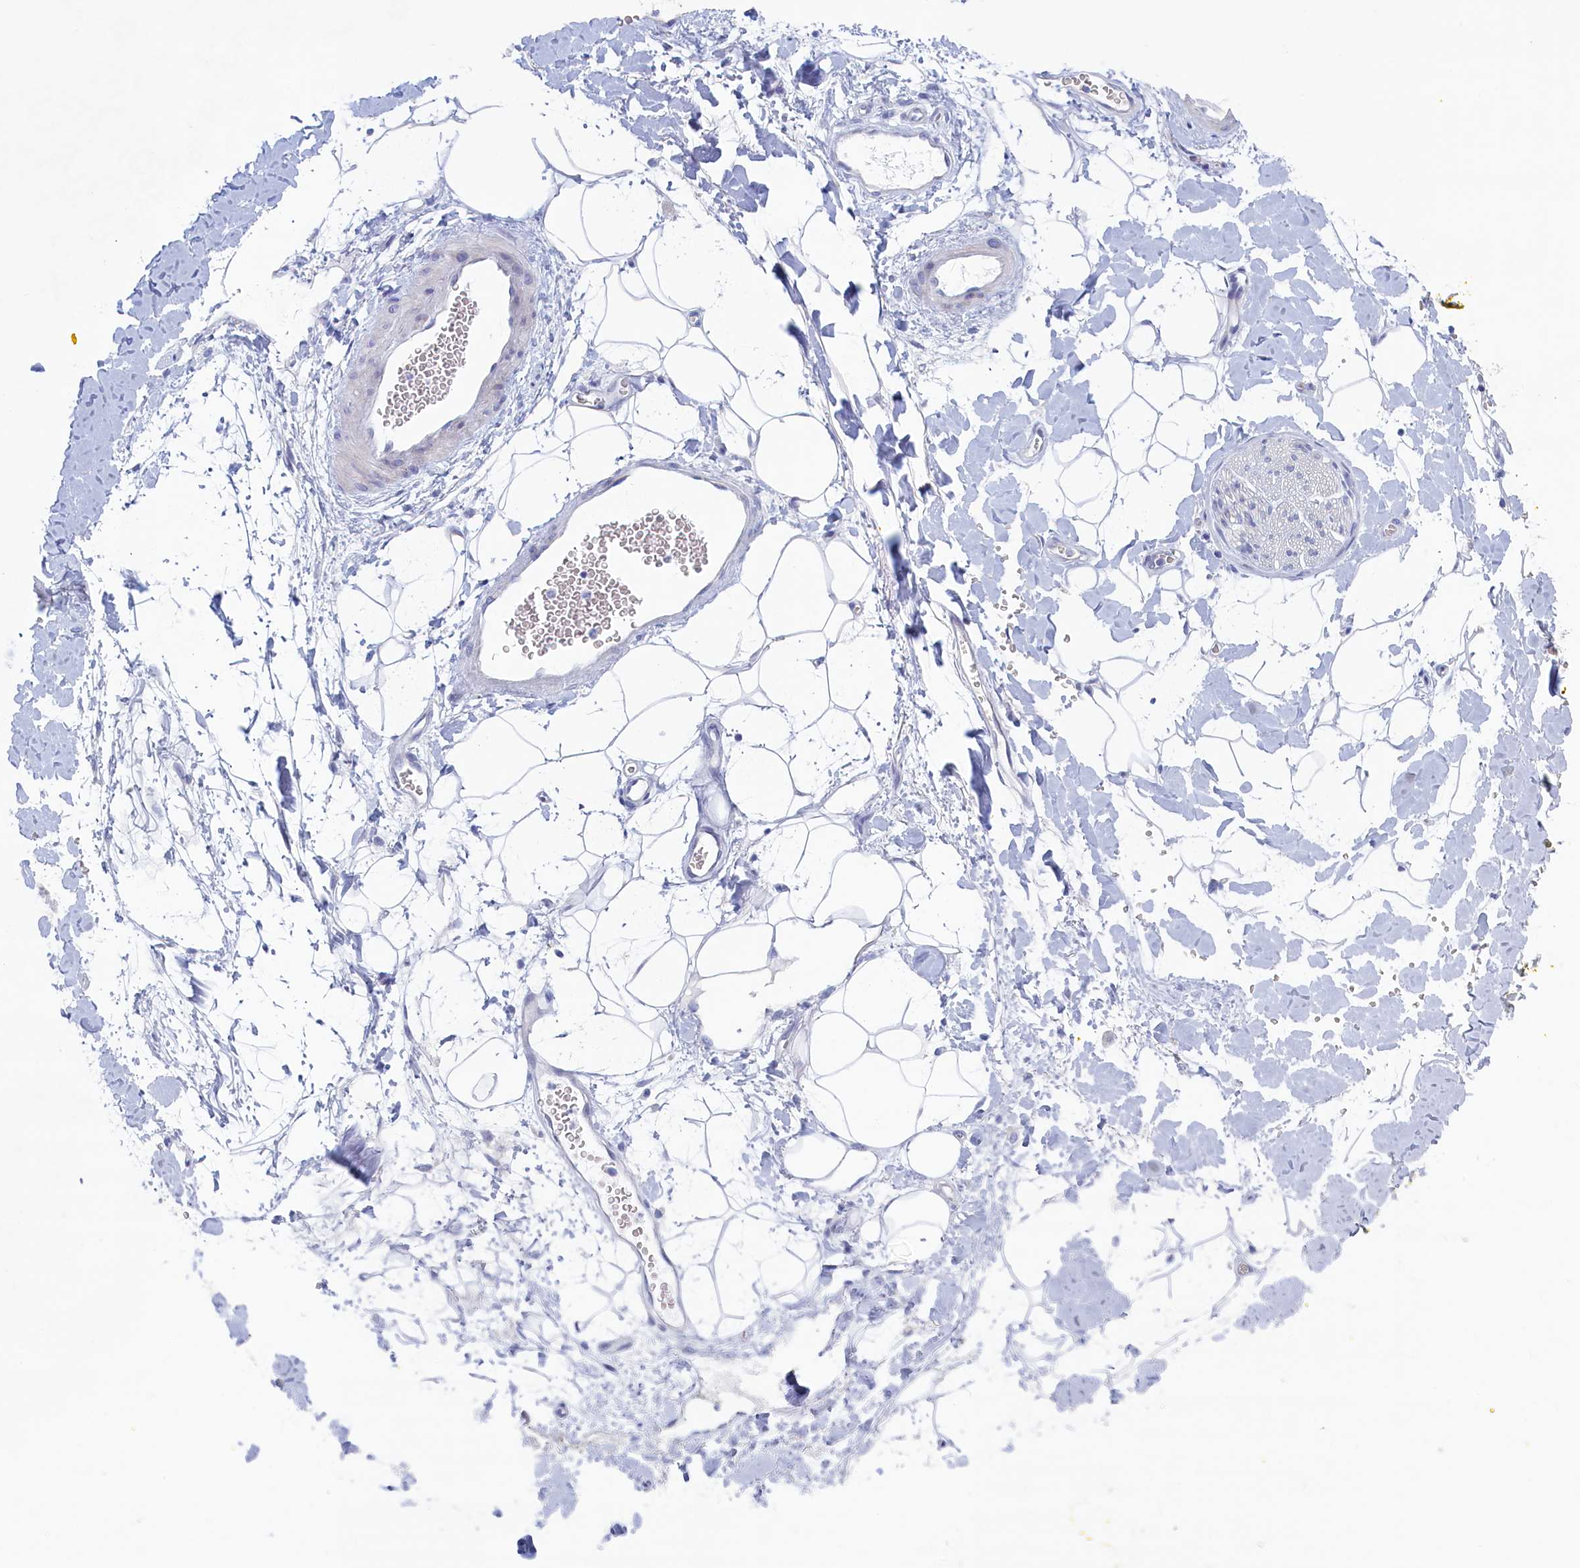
{"staining": {"intensity": "negative", "quantity": "none", "location": "none"}, "tissue": "adipose tissue", "cell_type": "Adipocytes", "image_type": "normal", "snomed": [{"axis": "morphology", "description": "Normal tissue, NOS"}, {"axis": "morphology", "description": "Adenocarcinoma, NOS"}, {"axis": "topography", "description": "Pancreas"}, {"axis": "topography", "description": "Peripheral nerve tissue"}], "caption": "This image is of benign adipose tissue stained with immunohistochemistry to label a protein in brown with the nuclei are counter-stained blue. There is no expression in adipocytes.", "gene": "WDR76", "patient": {"sex": "male", "age": 59}}